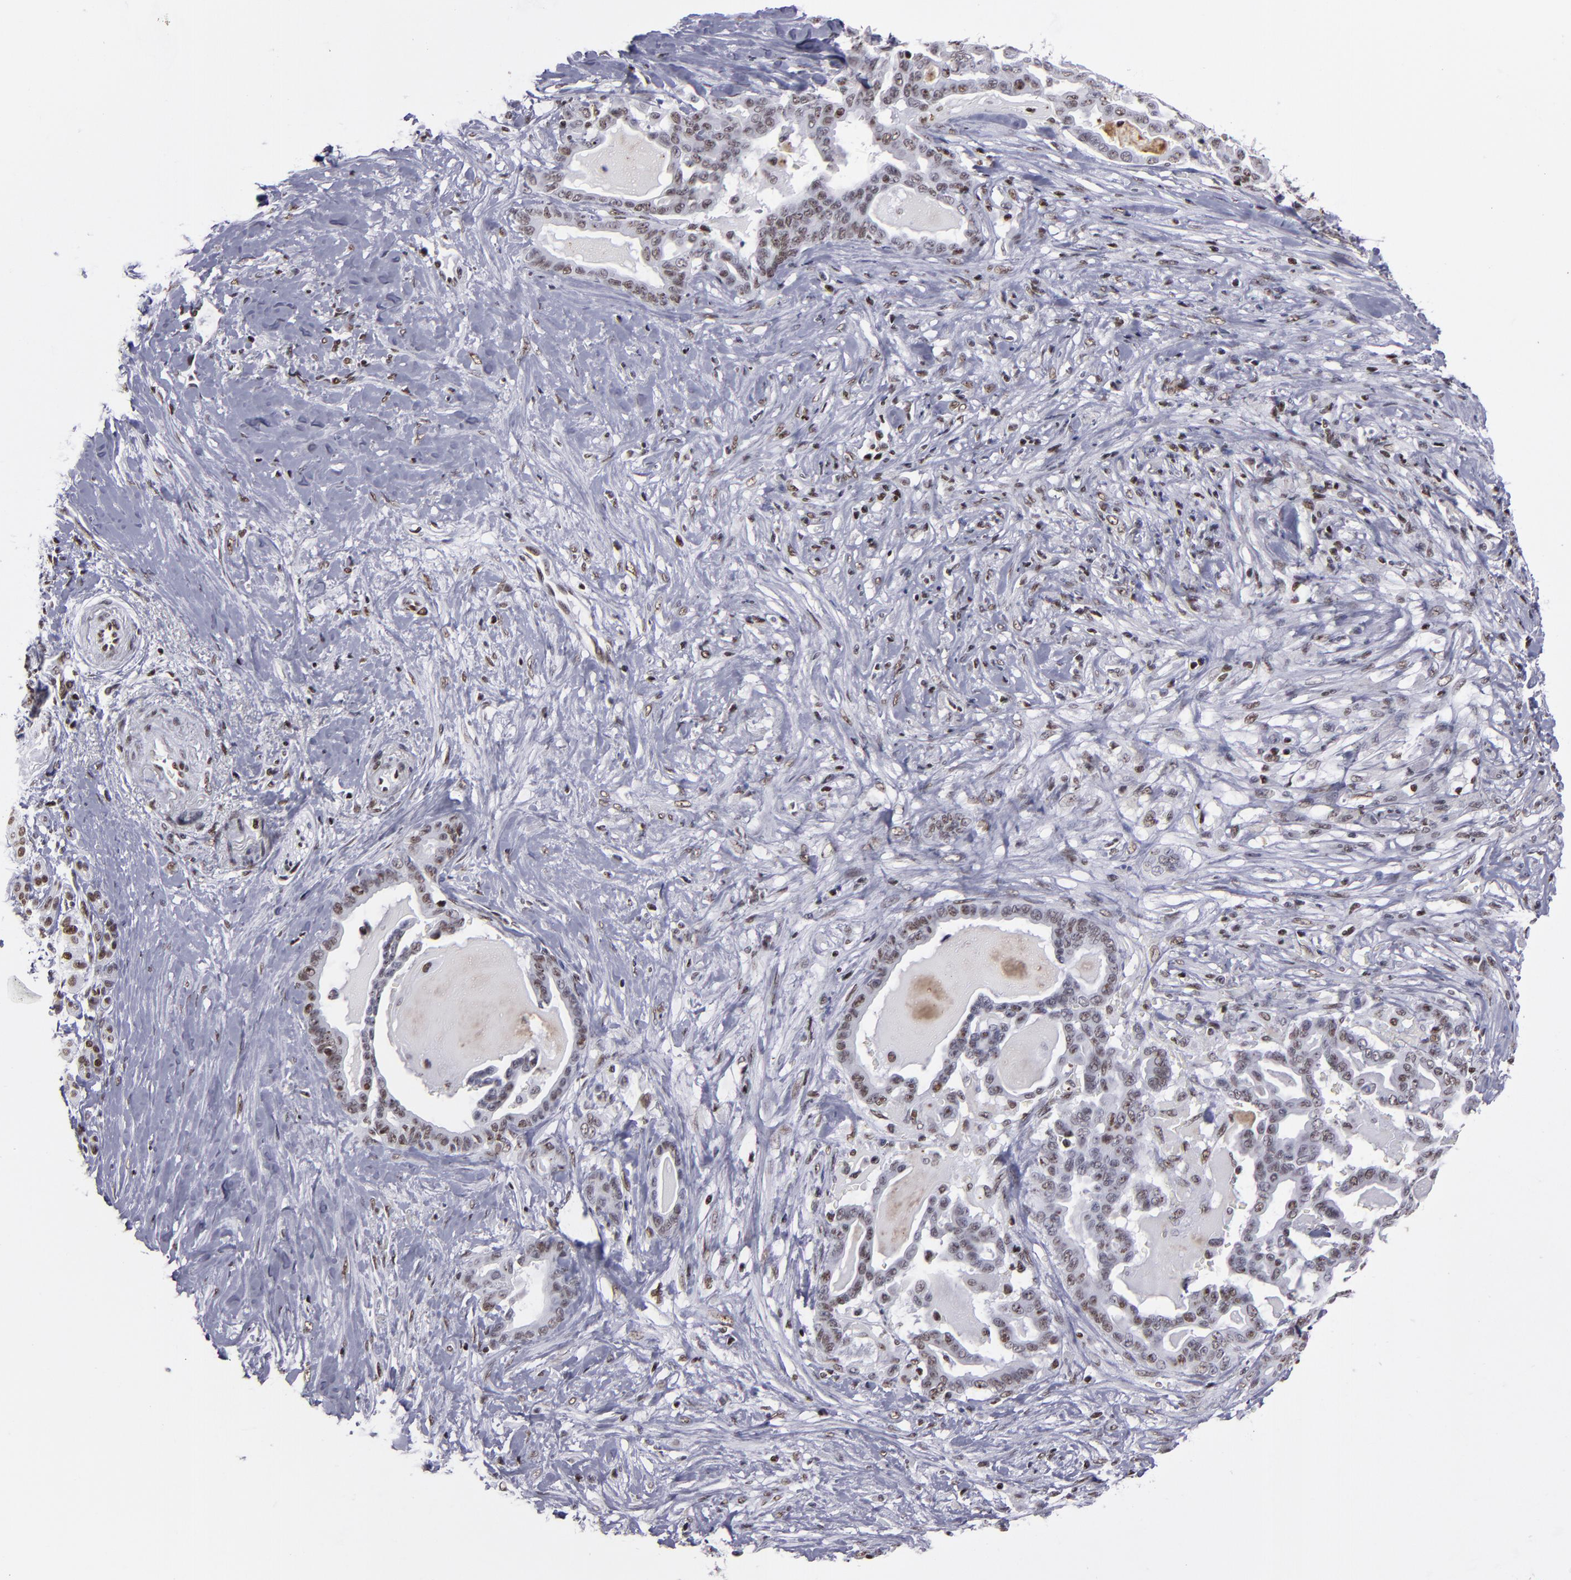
{"staining": {"intensity": "moderate", "quantity": "<25%", "location": "nuclear"}, "tissue": "pancreatic cancer", "cell_type": "Tumor cells", "image_type": "cancer", "snomed": [{"axis": "morphology", "description": "Adenocarcinoma, NOS"}, {"axis": "topography", "description": "Pancreas"}], "caption": "A brown stain highlights moderate nuclear expression of a protein in human adenocarcinoma (pancreatic) tumor cells.", "gene": "TERF2", "patient": {"sex": "male", "age": 63}}